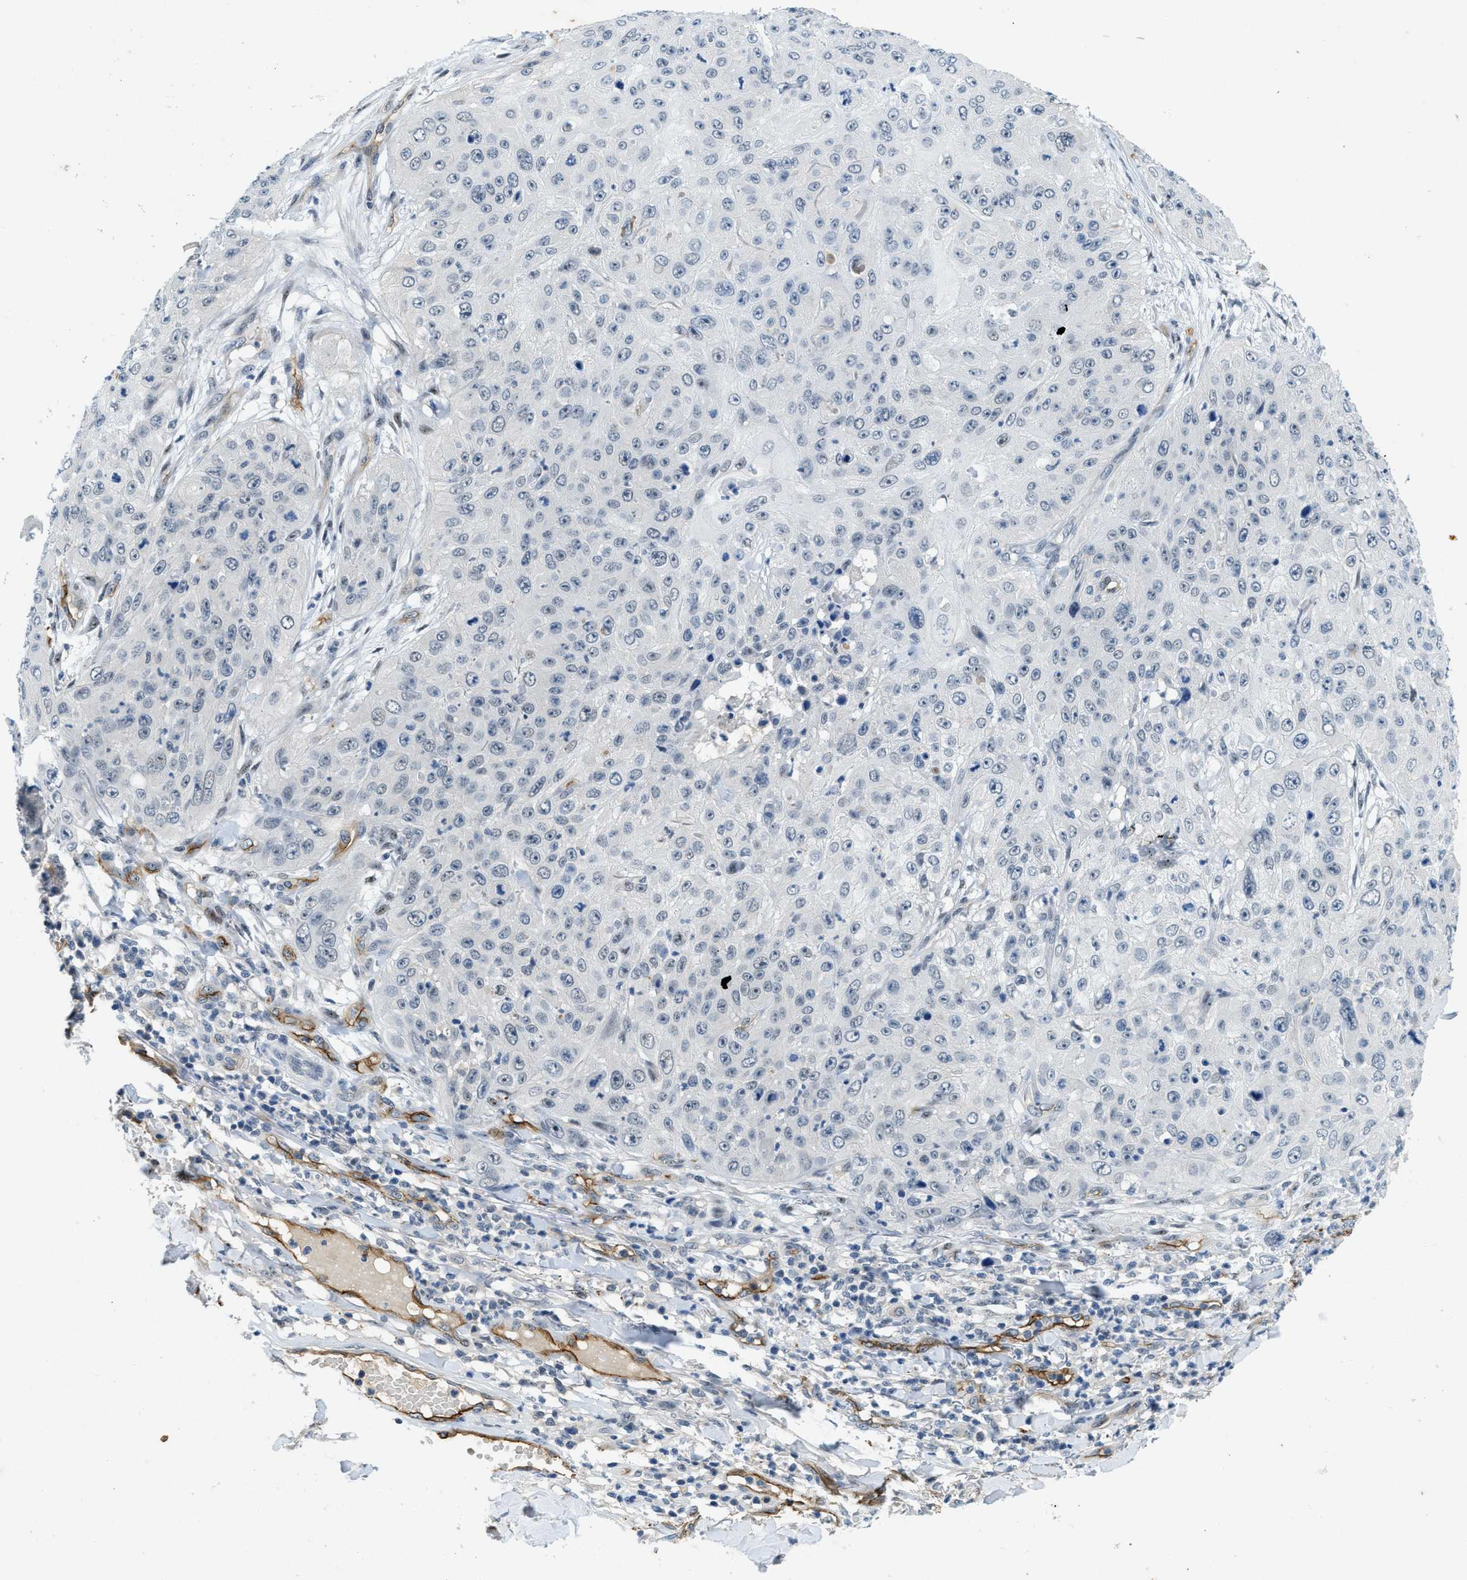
{"staining": {"intensity": "negative", "quantity": "none", "location": "none"}, "tissue": "skin cancer", "cell_type": "Tumor cells", "image_type": "cancer", "snomed": [{"axis": "morphology", "description": "Squamous cell carcinoma, NOS"}, {"axis": "topography", "description": "Skin"}], "caption": "An immunohistochemistry (IHC) image of skin cancer is shown. There is no staining in tumor cells of skin cancer. (DAB IHC, high magnification).", "gene": "SLCO2A1", "patient": {"sex": "female", "age": 80}}